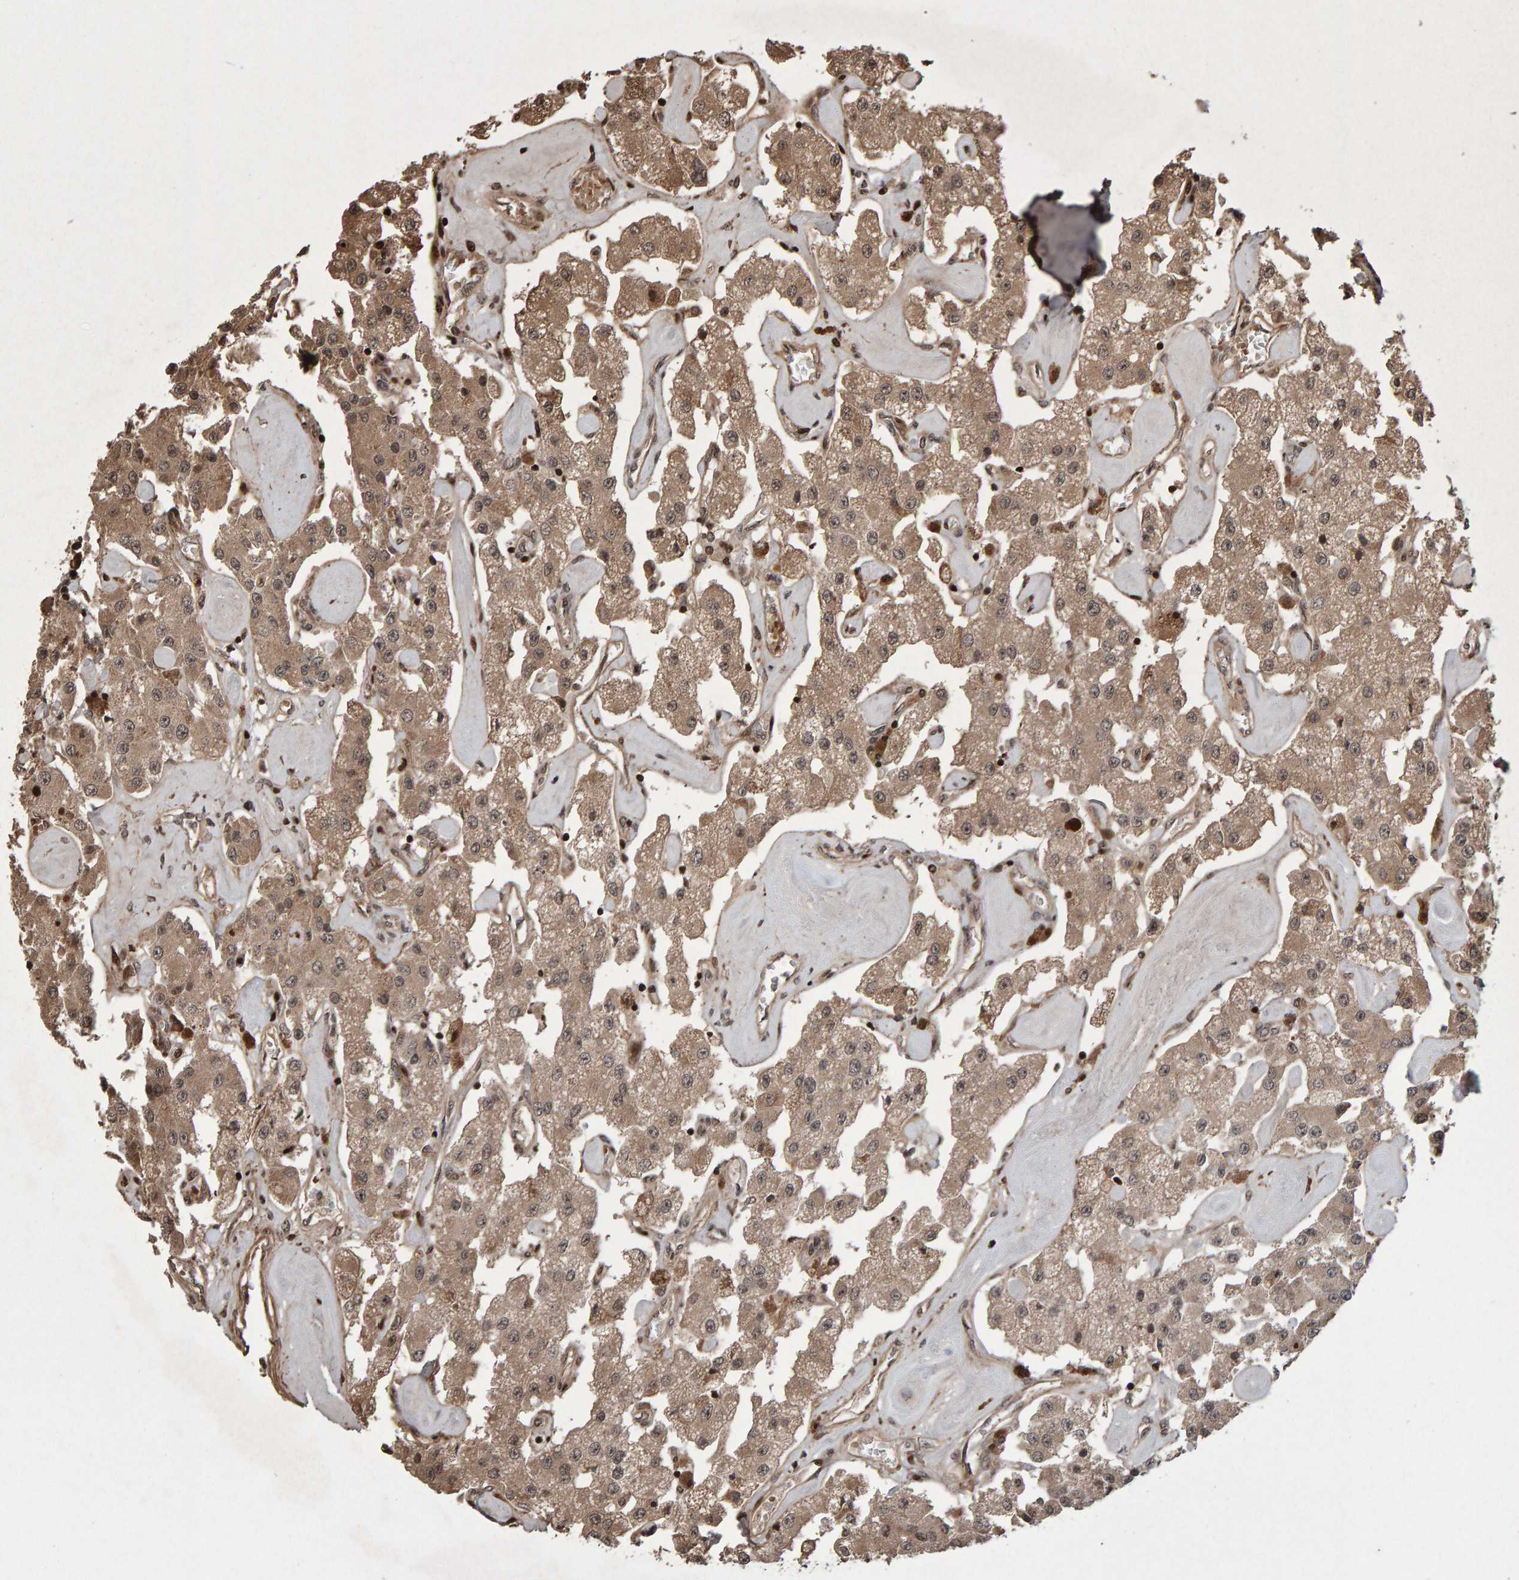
{"staining": {"intensity": "moderate", "quantity": ">75%", "location": "cytoplasmic/membranous"}, "tissue": "carcinoid", "cell_type": "Tumor cells", "image_type": "cancer", "snomed": [{"axis": "morphology", "description": "Carcinoid, malignant, NOS"}, {"axis": "topography", "description": "Pancreas"}], "caption": "Human carcinoid stained with a protein marker demonstrates moderate staining in tumor cells.", "gene": "PECR", "patient": {"sex": "male", "age": 41}}